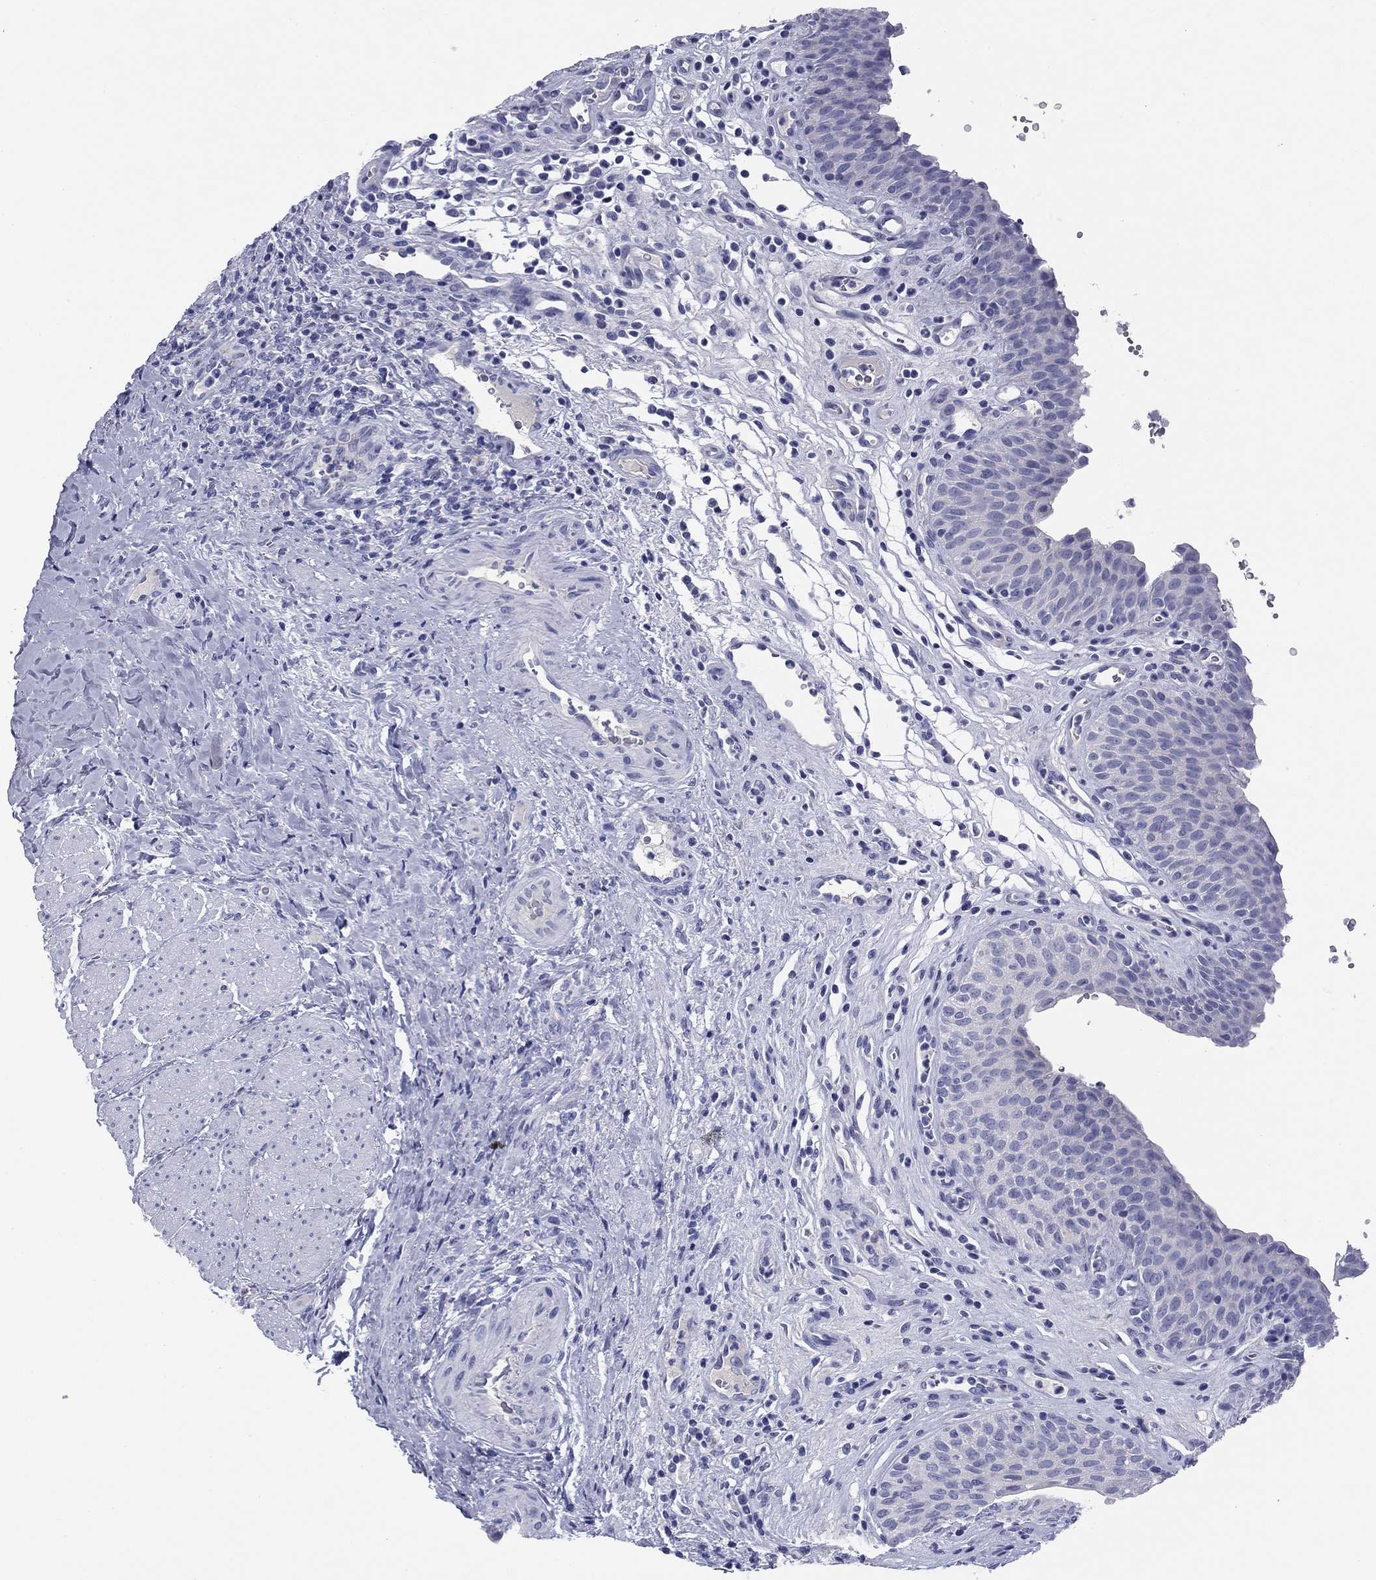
{"staining": {"intensity": "negative", "quantity": "none", "location": "none"}, "tissue": "urinary bladder", "cell_type": "Urothelial cells", "image_type": "normal", "snomed": [{"axis": "morphology", "description": "Normal tissue, NOS"}, {"axis": "topography", "description": "Urinary bladder"}], "caption": "Human urinary bladder stained for a protein using immunohistochemistry (IHC) displays no staining in urothelial cells.", "gene": "ABCC2", "patient": {"sex": "male", "age": 66}}